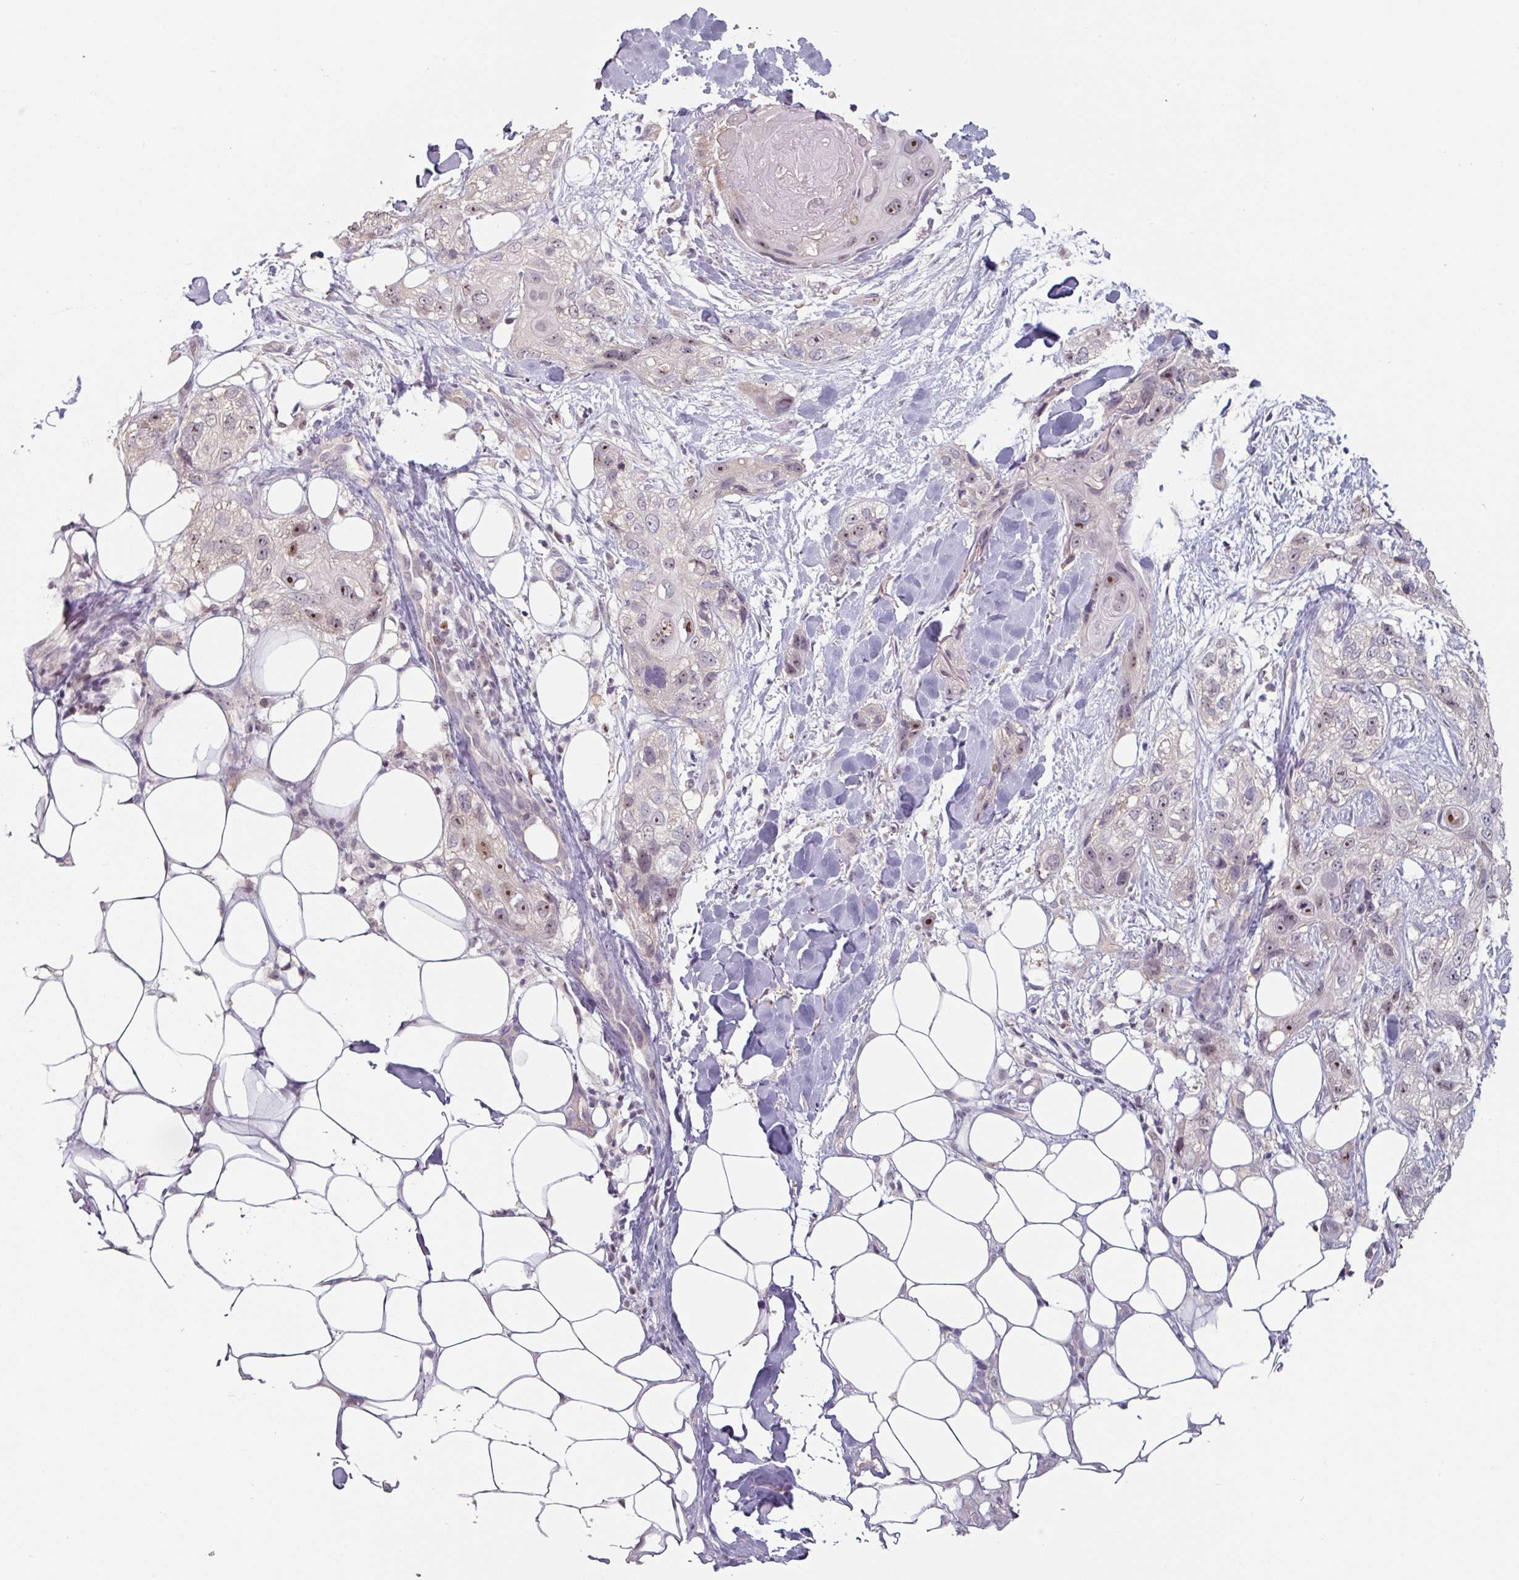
{"staining": {"intensity": "moderate", "quantity": "<25%", "location": "nuclear"}, "tissue": "skin cancer", "cell_type": "Tumor cells", "image_type": "cancer", "snomed": [{"axis": "morphology", "description": "Normal tissue, NOS"}, {"axis": "morphology", "description": "Squamous cell carcinoma, NOS"}, {"axis": "topography", "description": "Skin"}], "caption": "Immunohistochemistry image of human skin squamous cell carcinoma stained for a protein (brown), which shows low levels of moderate nuclear staining in approximately <25% of tumor cells.", "gene": "ZBTB6", "patient": {"sex": "male", "age": 72}}